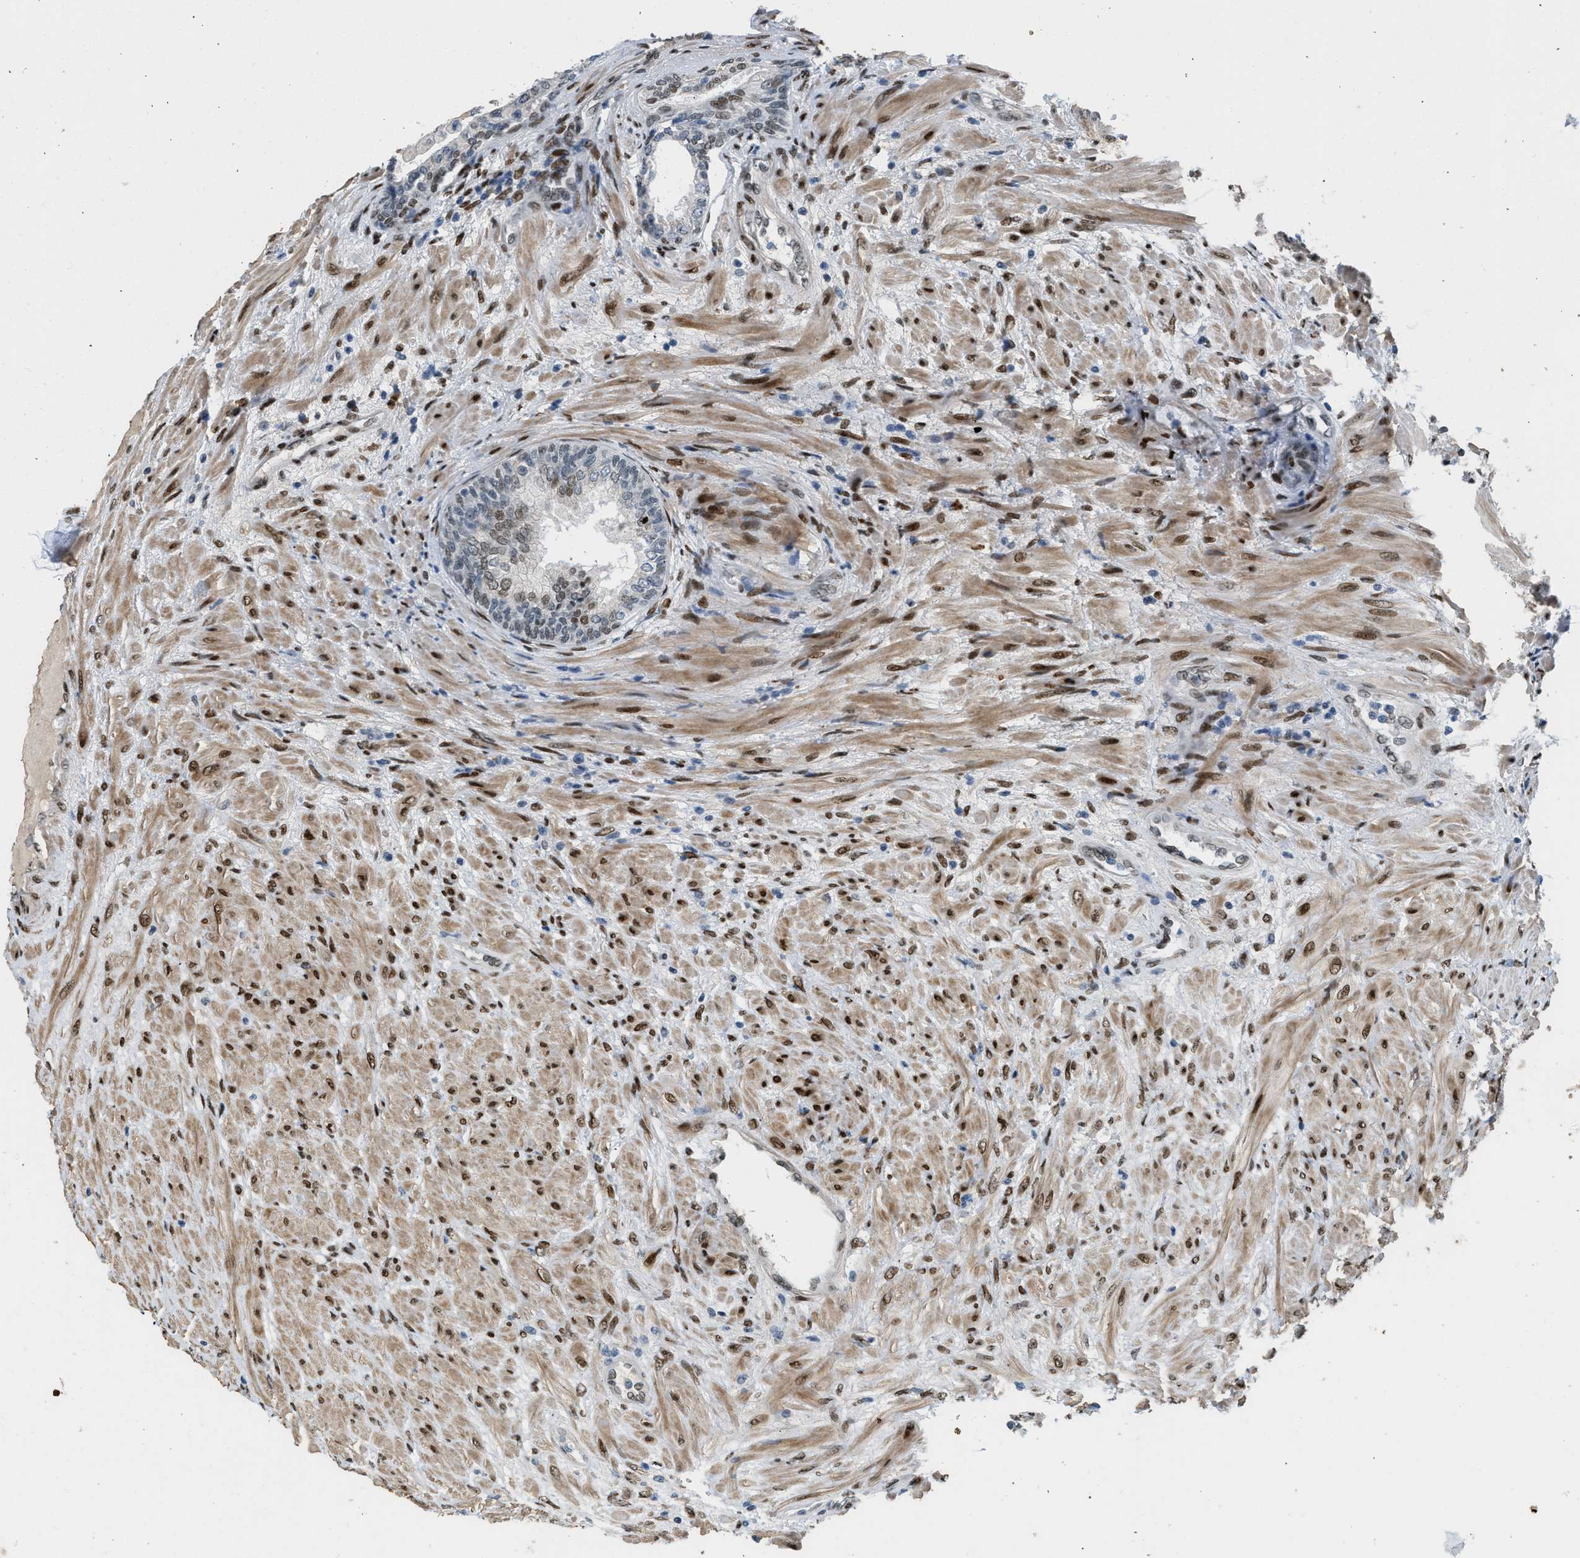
{"staining": {"intensity": "strong", "quantity": ">75%", "location": "nuclear"}, "tissue": "prostate", "cell_type": "Glandular cells", "image_type": "normal", "snomed": [{"axis": "morphology", "description": "Normal tissue, NOS"}, {"axis": "topography", "description": "Prostate"}], "caption": "Immunohistochemistry of unremarkable prostate displays high levels of strong nuclear expression in approximately >75% of glandular cells. The staining is performed using DAB brown chromogen to label protein expression. The nuclei are counter-stained blue using hematoxylin.", "gene": "ZBTB20", "patient": {"sex": "male", "age": 76}}